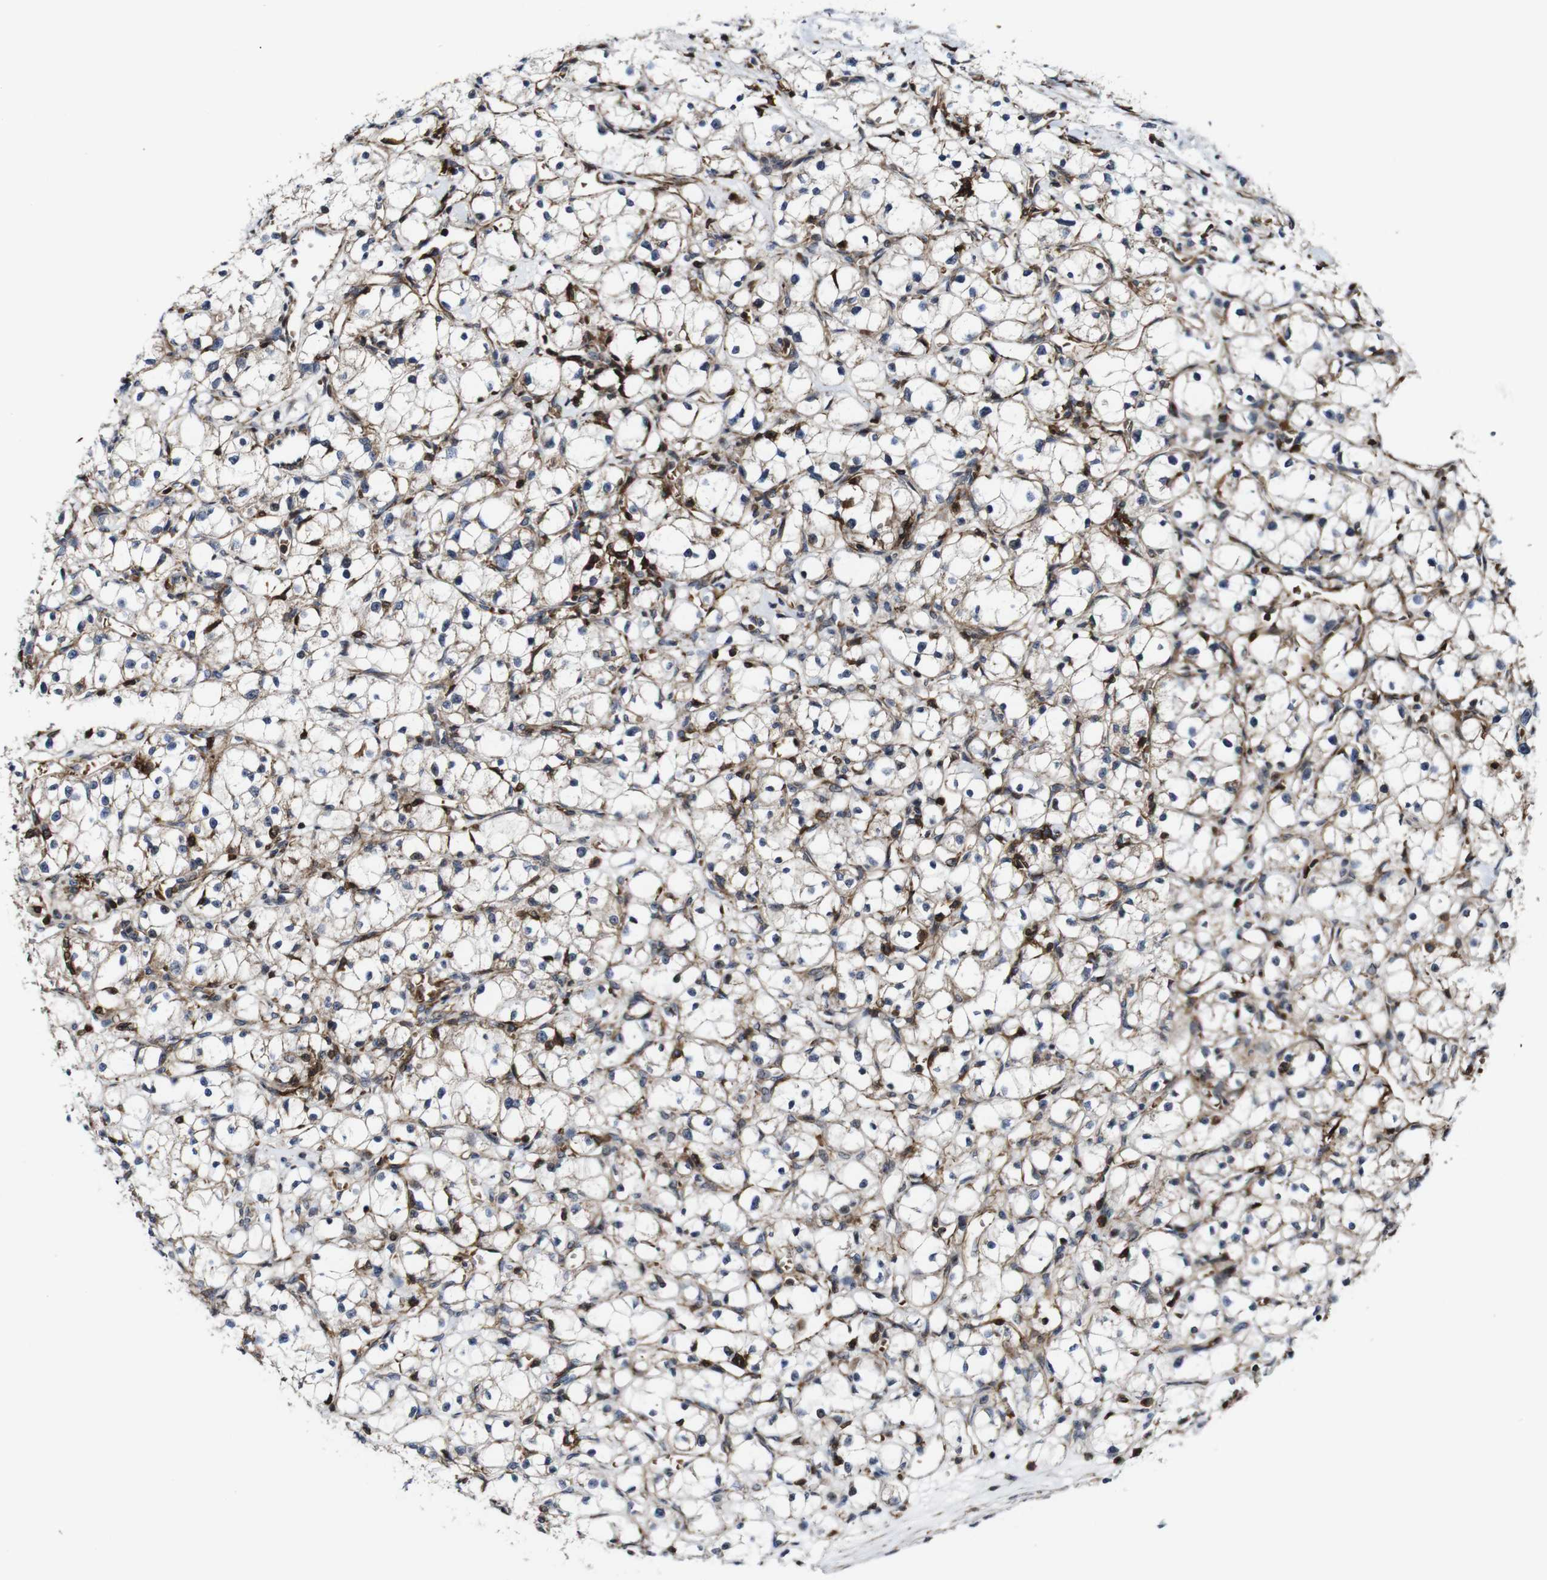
{"staining": {"intensity": "negative", "quantity": "none", "location": "none"}, "tissue": "renal cancer", "cell_type": "Tumor cells", "image_type": "cancer", "snomed": [{"axis": "morphology", "description": "Adenocarcinoma, NOS"}, {"axis": "topography", "description": "Kidney"}], "caption": "An immunohistochemistry histopathology image of adenocarcinoma (renal) is shown. There is no staining in tumor cells of adenocarcinoma (renal). The staining is performed using DAB brown chromogen with nuclei counter-stained in using hematoxylin.", "gene": "JAK2", "patient": {"sex": "male", "age": 56}}